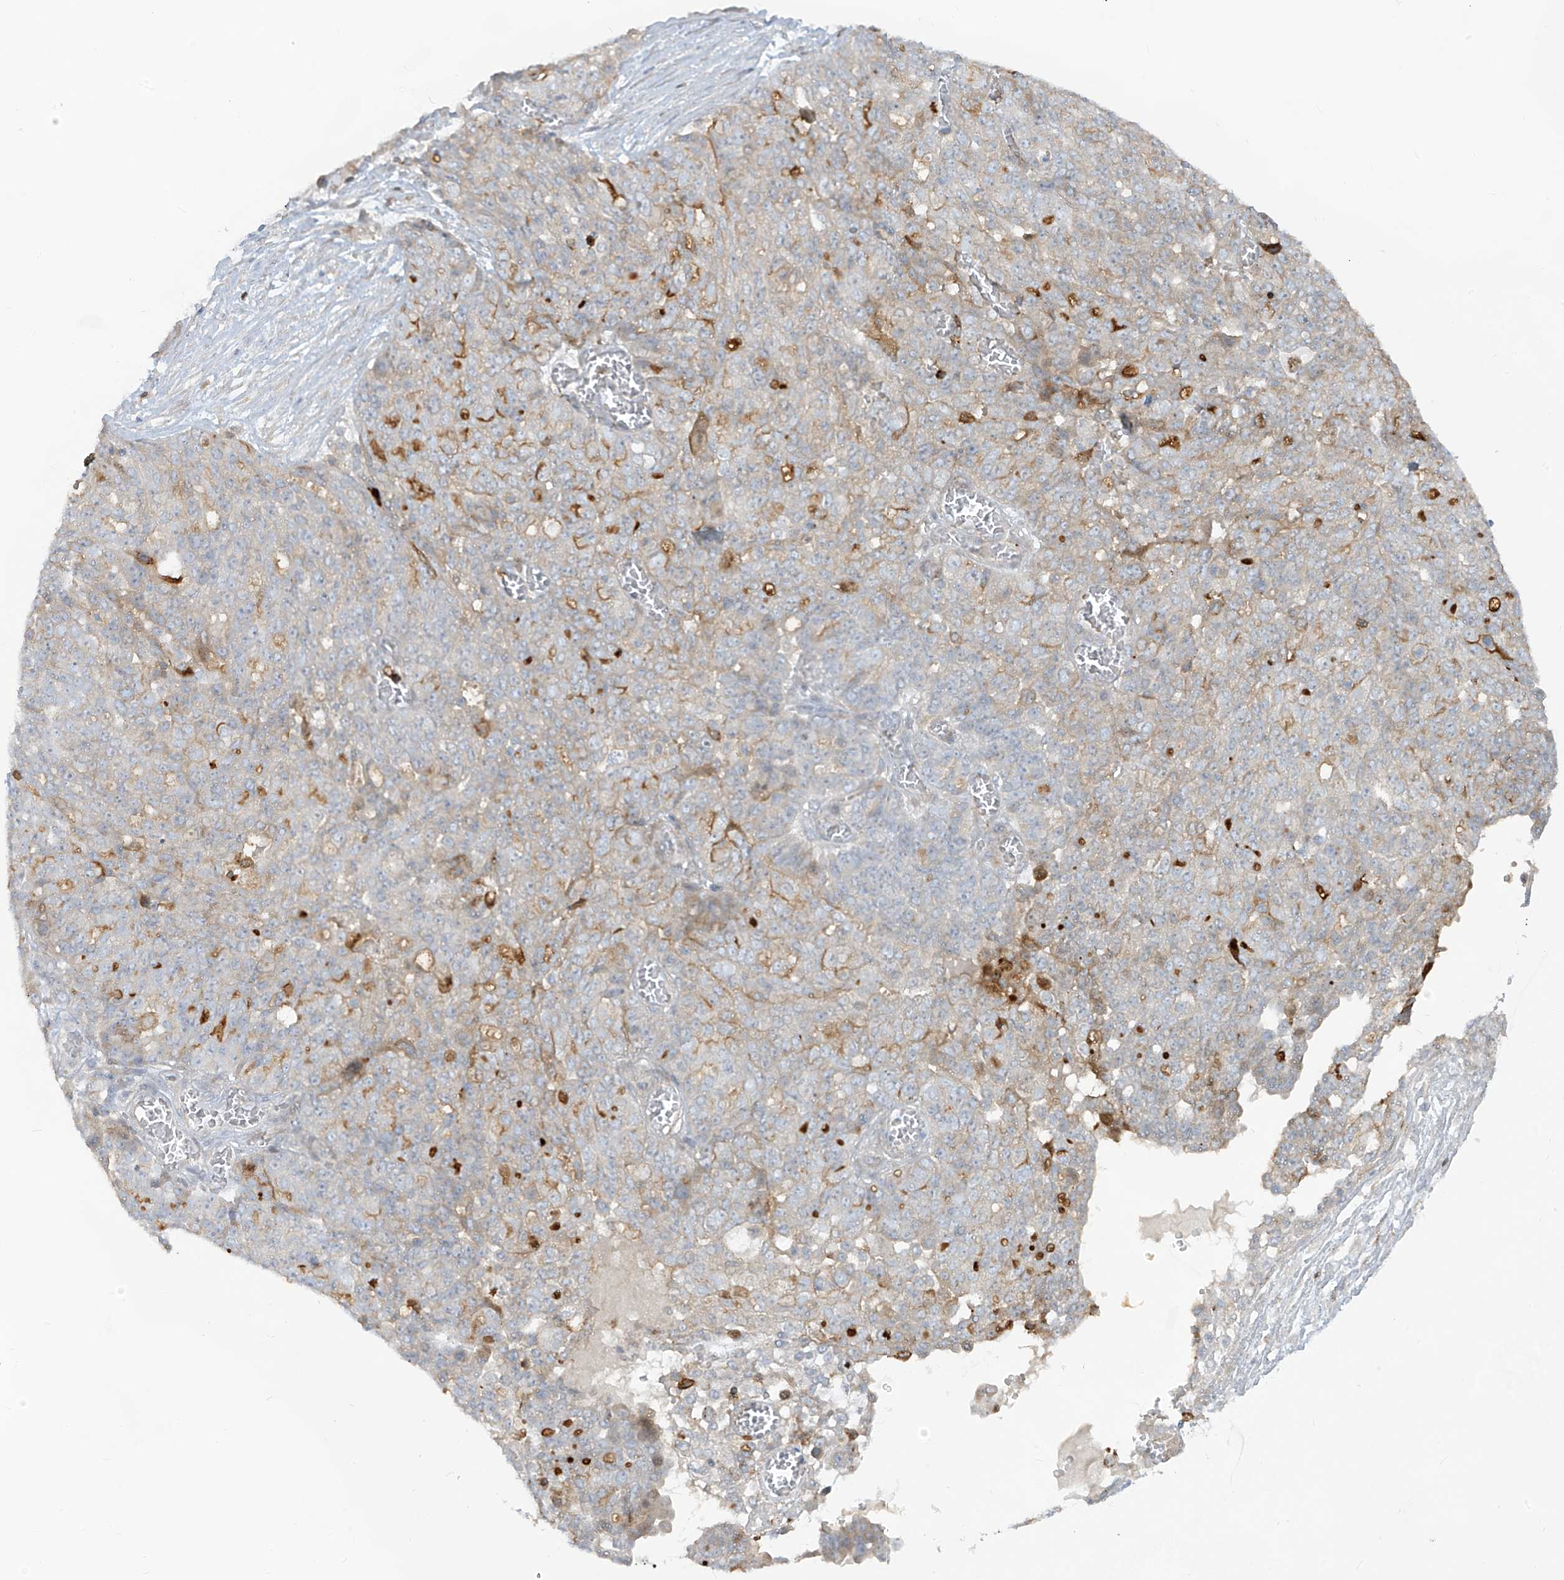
{"staining": {"intensity": "weak", "quantity": "25%-75%", "location": "cytoplasmic/membranous"}, "tissue": "ovarian cancer", "cell_type": "Tumor cells", "image_type": "cancer", "snomed": [{"axis": "morphology", "description": "Cystadenocarcinoma, serous, NOS"}, {"axis": "topography", "description": "Soft tissue"}, {"axis": "topography", "description": "Ovary"}], "caption": "This image shows ovarian cancer (serous cystadenocarcinoma) stained with IHC to label a protein in brown. The cytoplasmic/membranous of tumor cells show weak positivity for the protein. Nuclei are counter-stained blue.", "gene": "NOTO", "patient": {"sex": "female", "age": 57}}